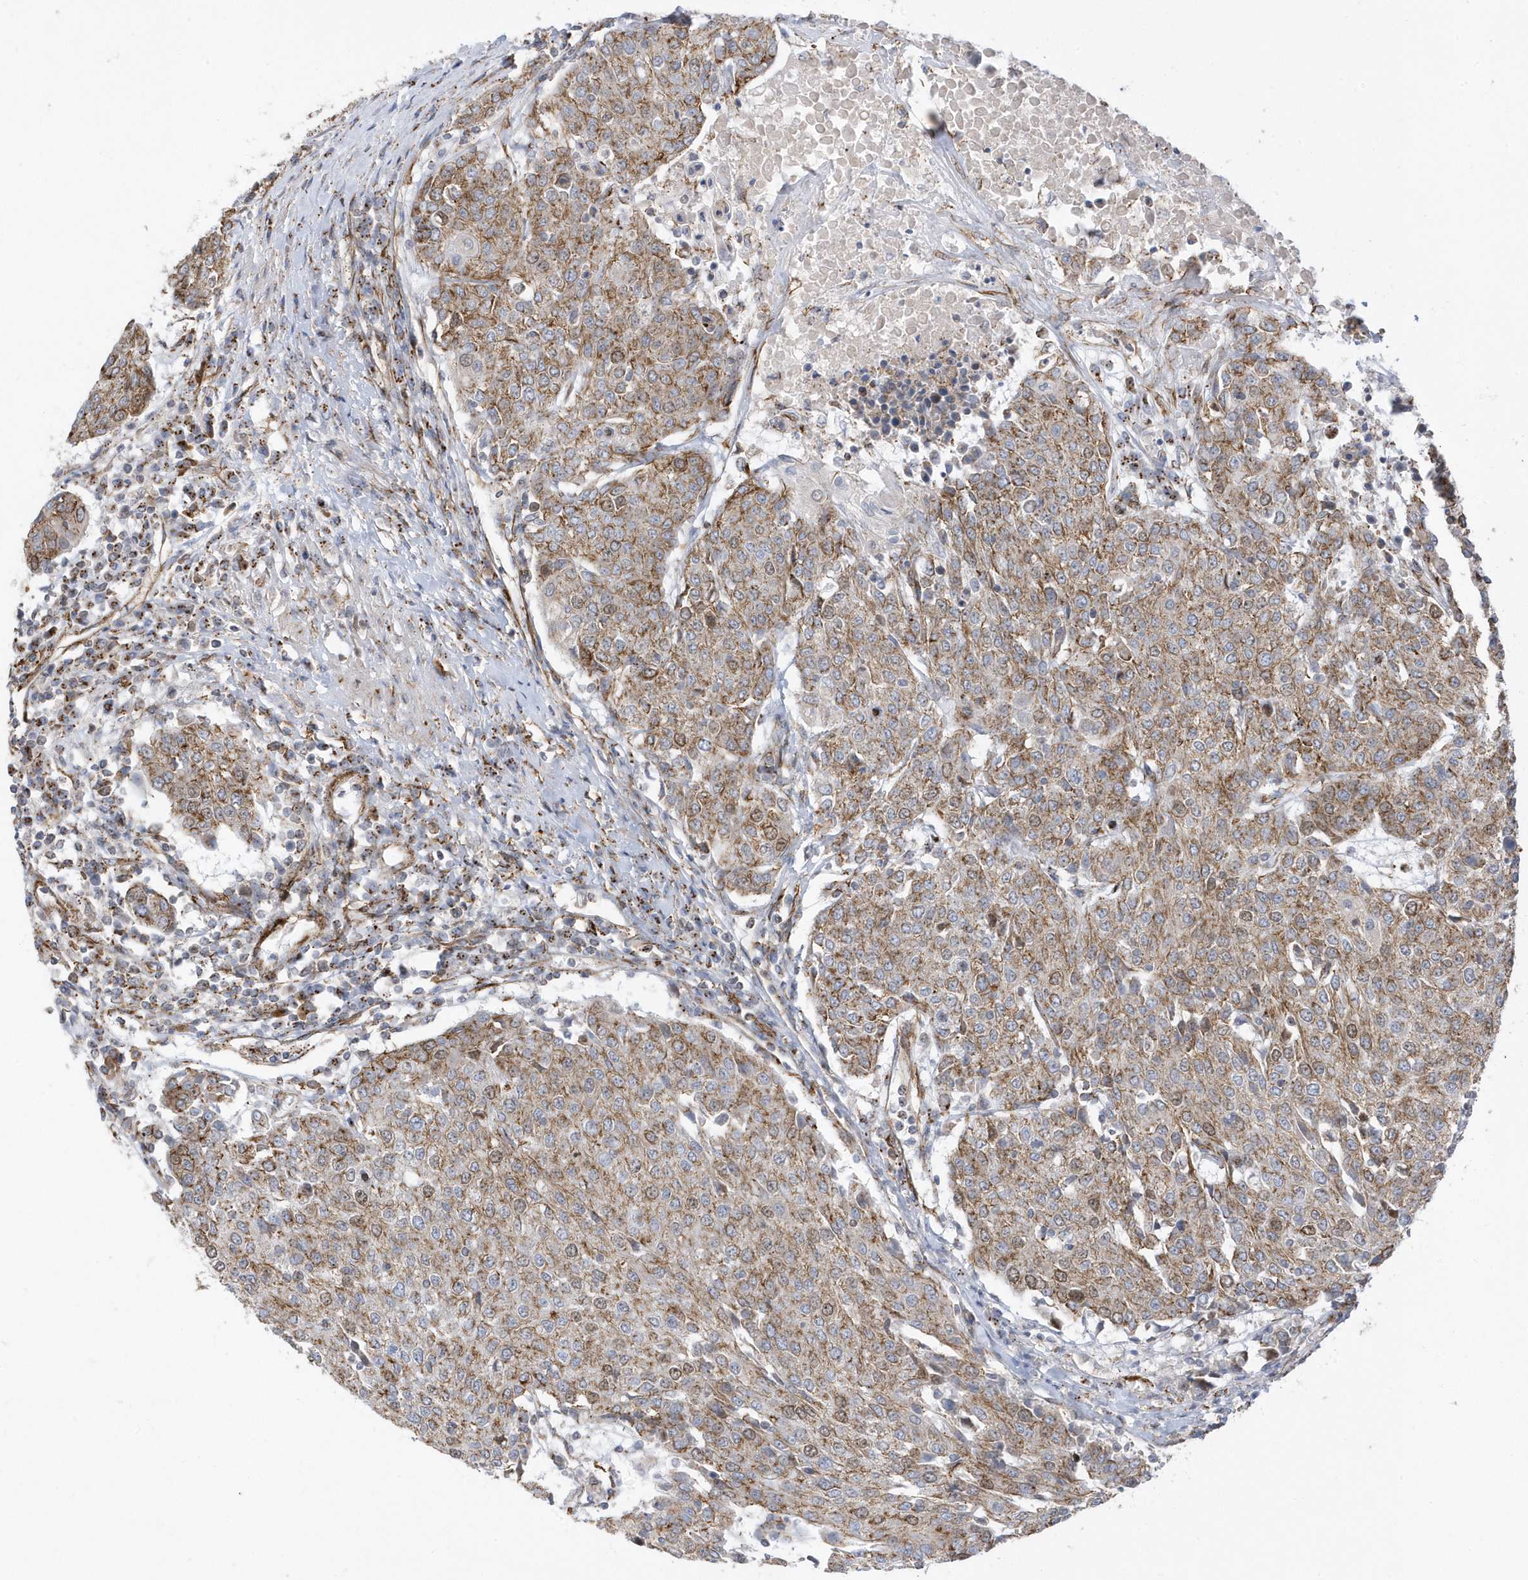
{"staining": {"intensity": "moderate", "quantity": ">75%", "location": "cytoplasmic/membranous"}, "tissue": "urothelial cancer", "cell_type": "Tumor cells", "image_type": "cancer", "snomed": [{"axis": "morphology", "description": "Urothelial carcinoma, High grade"}, {"axis": "topography", "description": "Urinary bladder"}], "caption": "Human urothelial cancer stained for a protein (brown) displays moderate cytoplasmic/membranous positive positivity in about >75% of tumor cells.", "gene": "HRH4", "patient": {"sex": "female", "age": 85}}